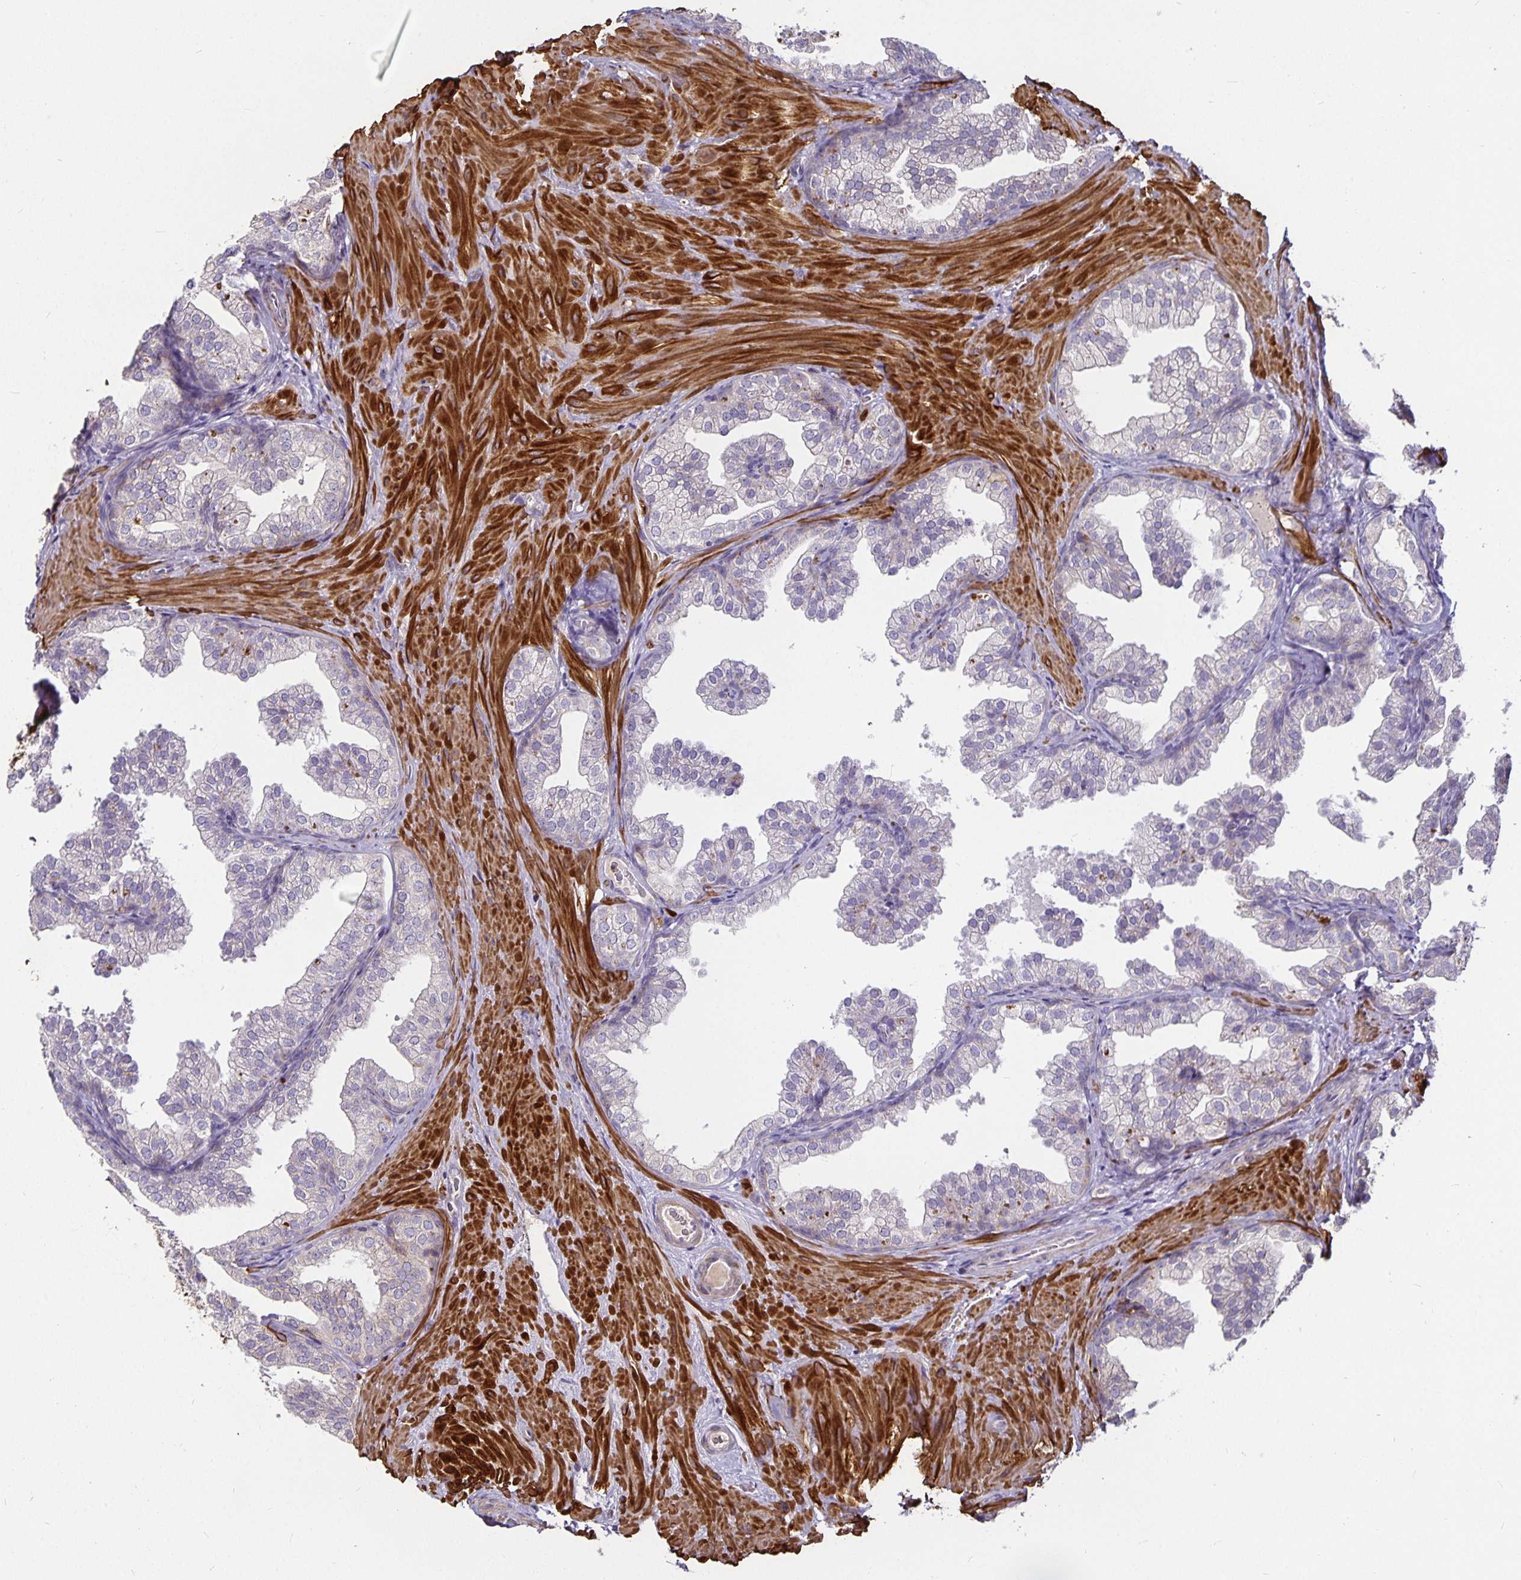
{"staining": {"intensity": "negative", "quantity": "none", "location": "none"}, "tissue": "prostate", "cell_type": "Glandular cells", "image_type": "normal", "snomed": [{"axis": "morphology", "description": "Normal tissue, NOS"}, {"axis": "topography", "description": "Prostate"}], "caption": "Immunohistochemistry (IHC) image of normal prostate stained for a protein (brown), which demonstrates no staining in glandular cells.", "gene": "CA12", "patient": {"sex": "male", "age": 37}}